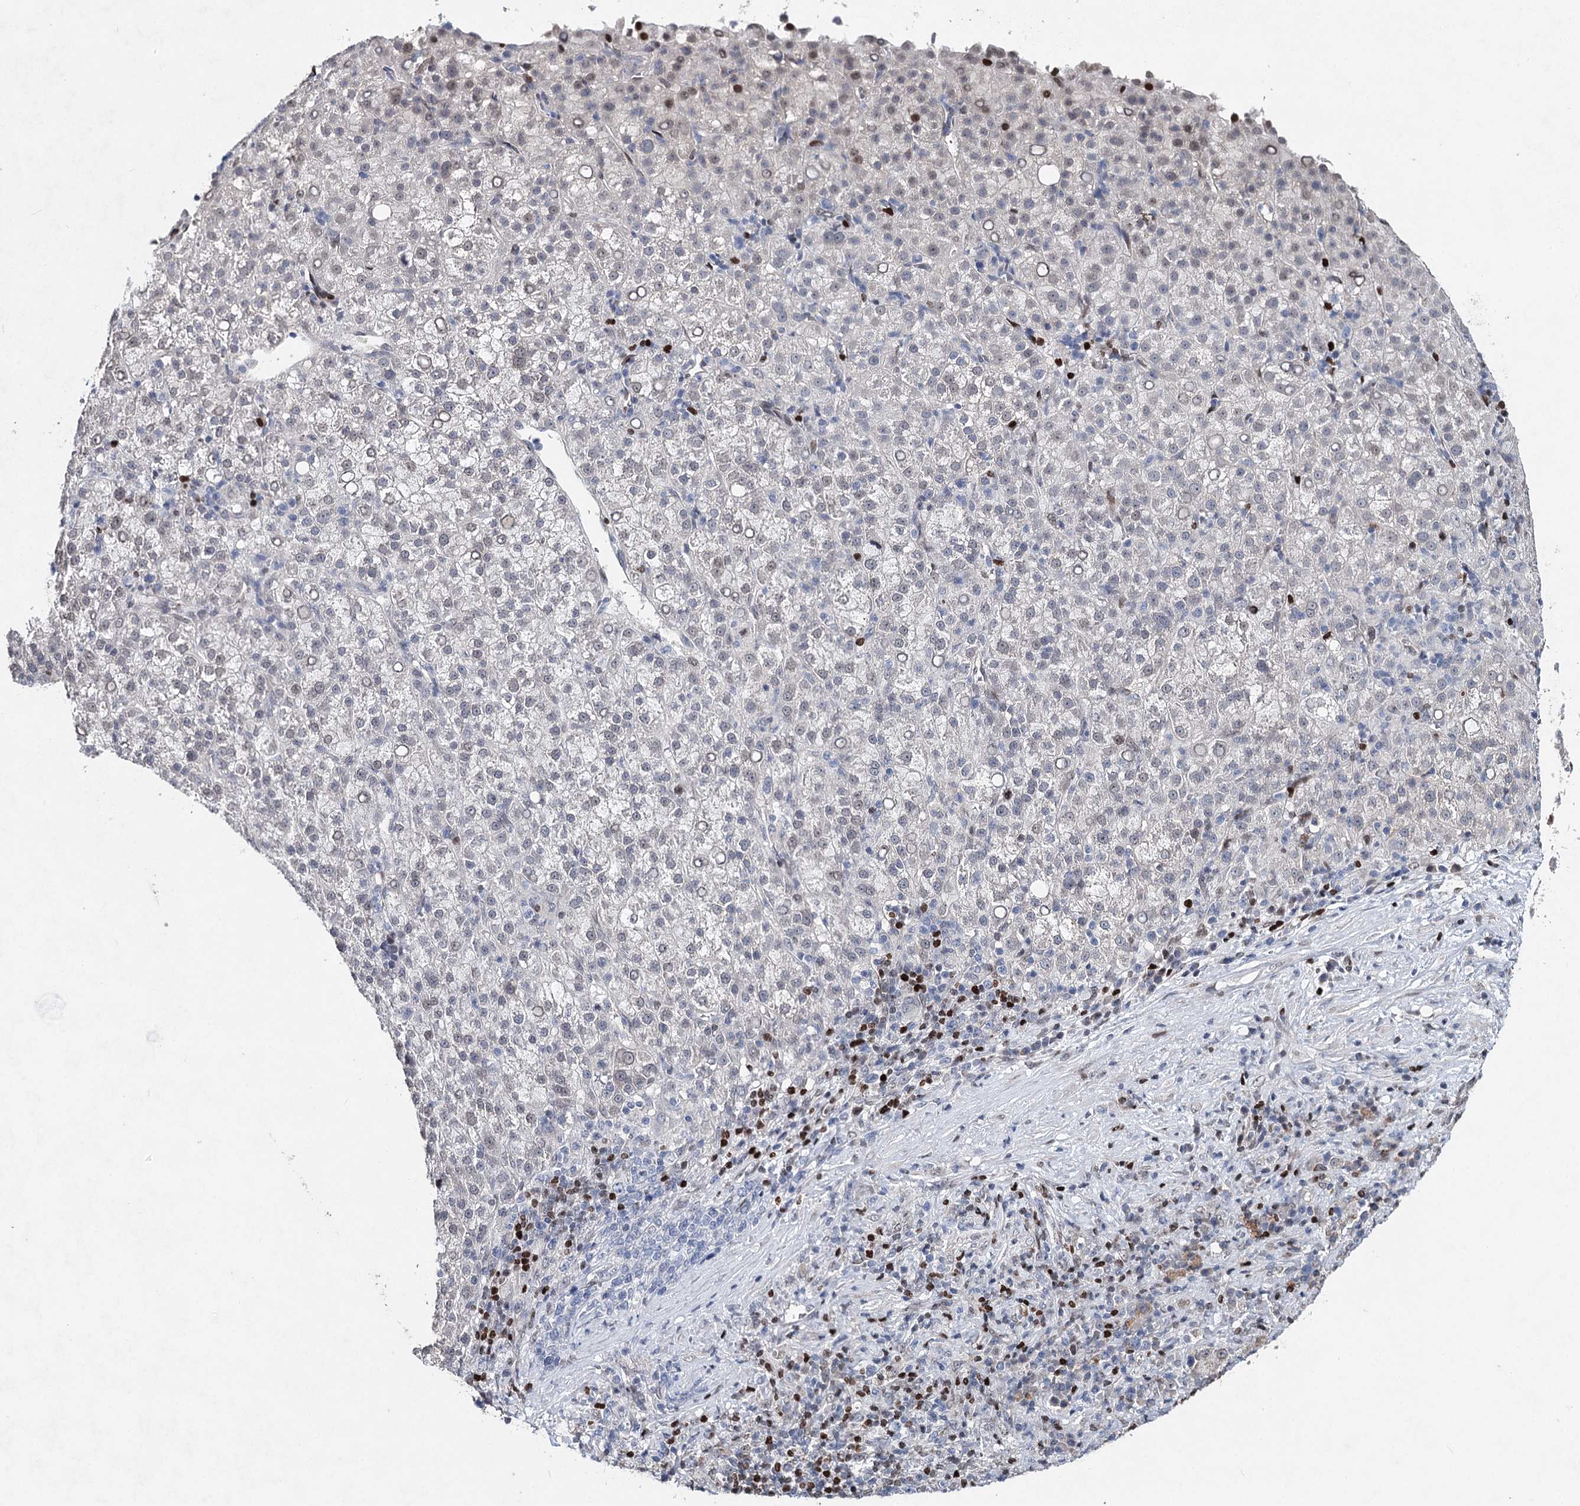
{"staining": {"intensity": "negative", "quantity": "none", "location": "none"}, "tissue": "liver cancer", "cell_type": "Tumor cells", "image_type": "cancer", "snomed": [{"axis": "morphology", "description": "Carcinoma, Hepatocellular, NOS"}, {"axis": "topography", "description": "Liver"}], "caption": "Histopathology image shows no protein expression in tumor cells of liver cancer tissue.", "gene": "FRMD4A", "patient": {"sex": "female", "age": 58}}